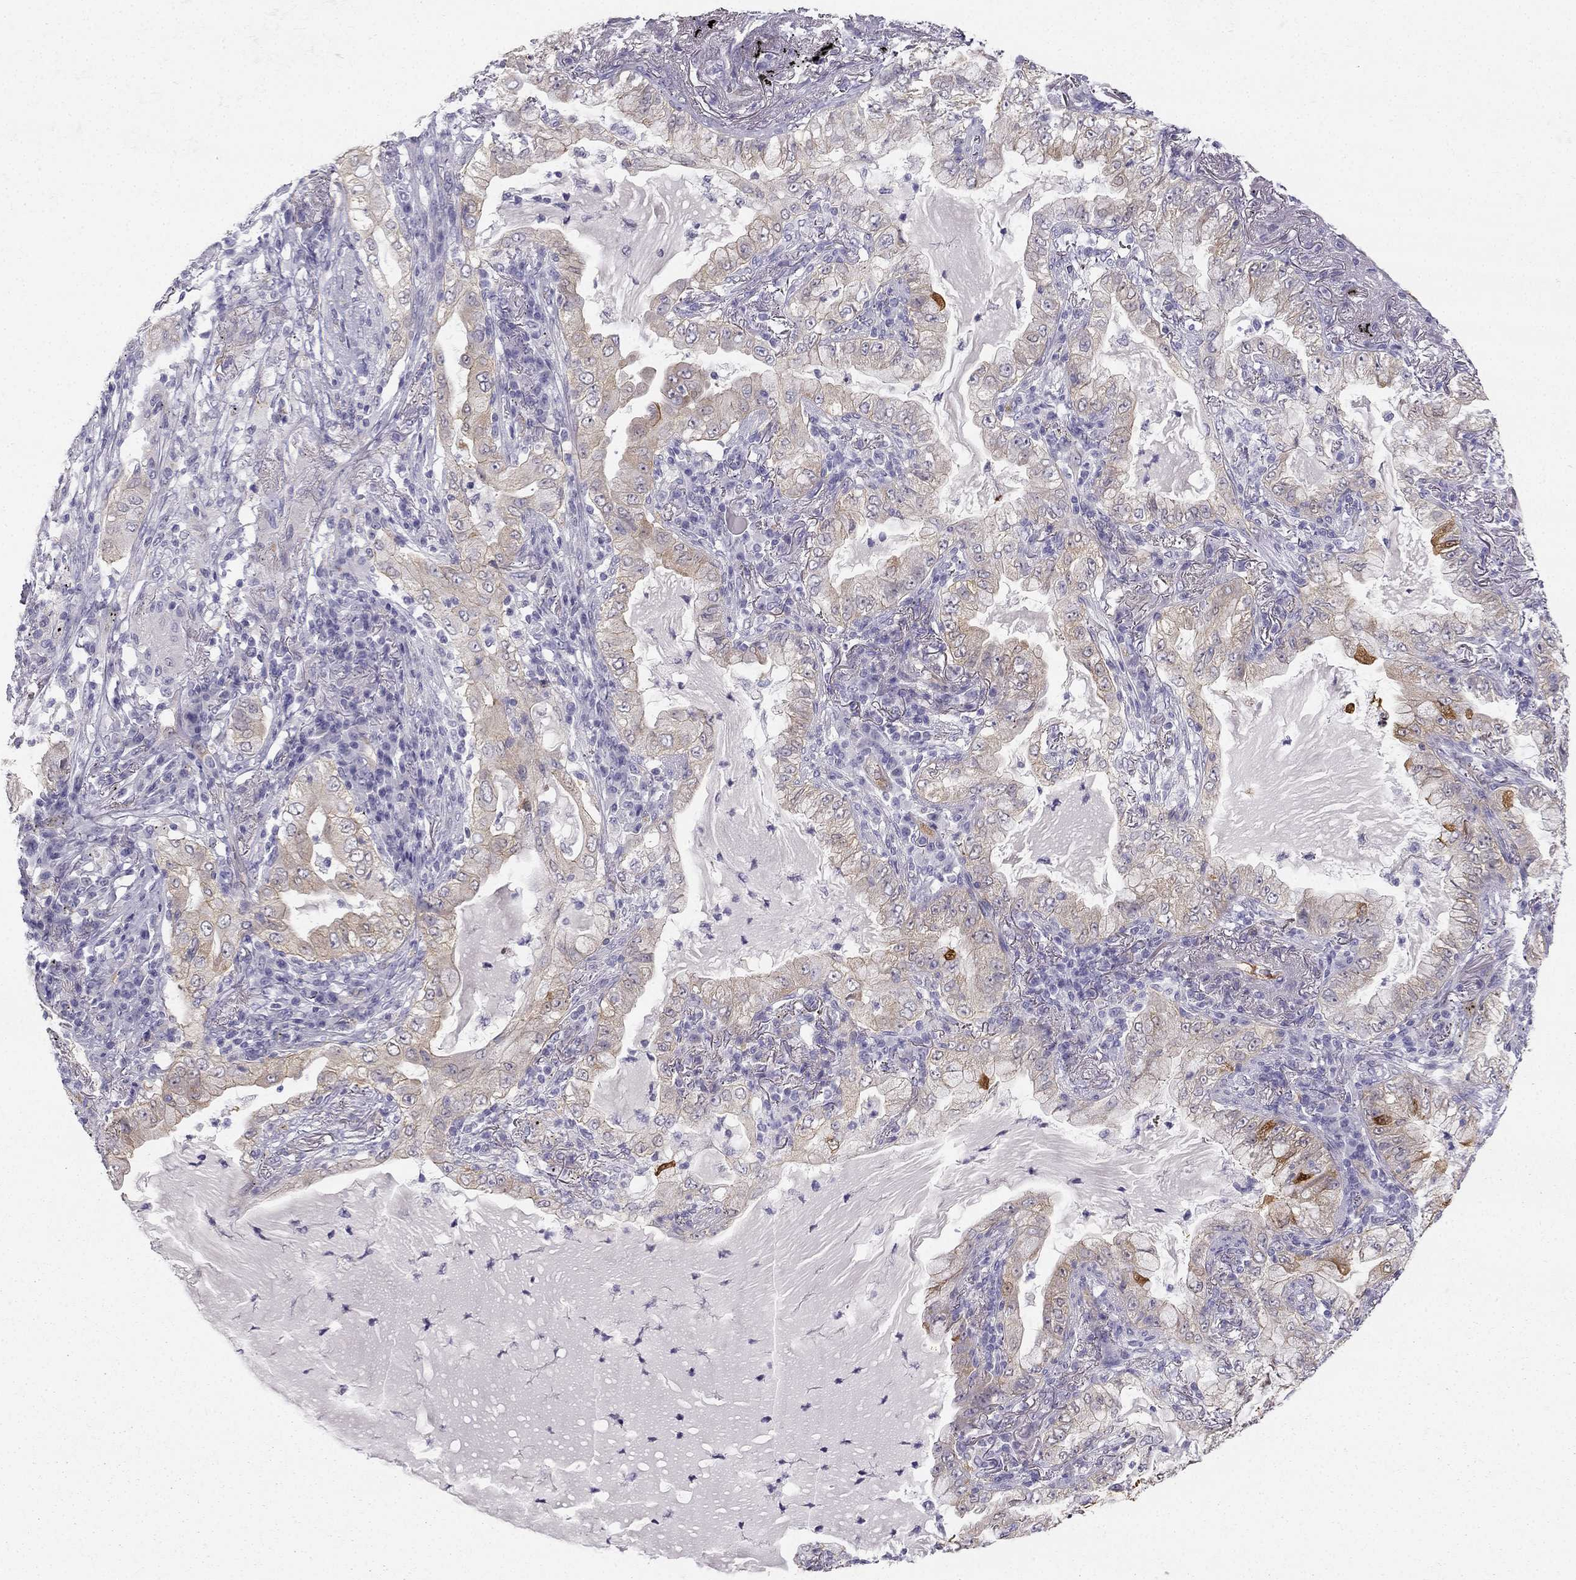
{"staining": {"intensity": "strong", "quantity": "<25%", "location": "cytoplasmic/membranous"}, "tissue": "lung cancer", "cell_type": "Tumor cells", "image_type": "cancer", "snomed": [{"axis": "morphology", "description": "Adenocarcinoma, NOS"}, {"axis": "topography", "description": "Lung"}], "caption": "There is medium levels of strong cytoplasmic/membranous positivity in tumor cells of adenocarcinoma (lung), as demonstrated by immunohistochemical staining (brown color).", "gene": "NQO1", "patient": {"sex": "female", "age": 73}}